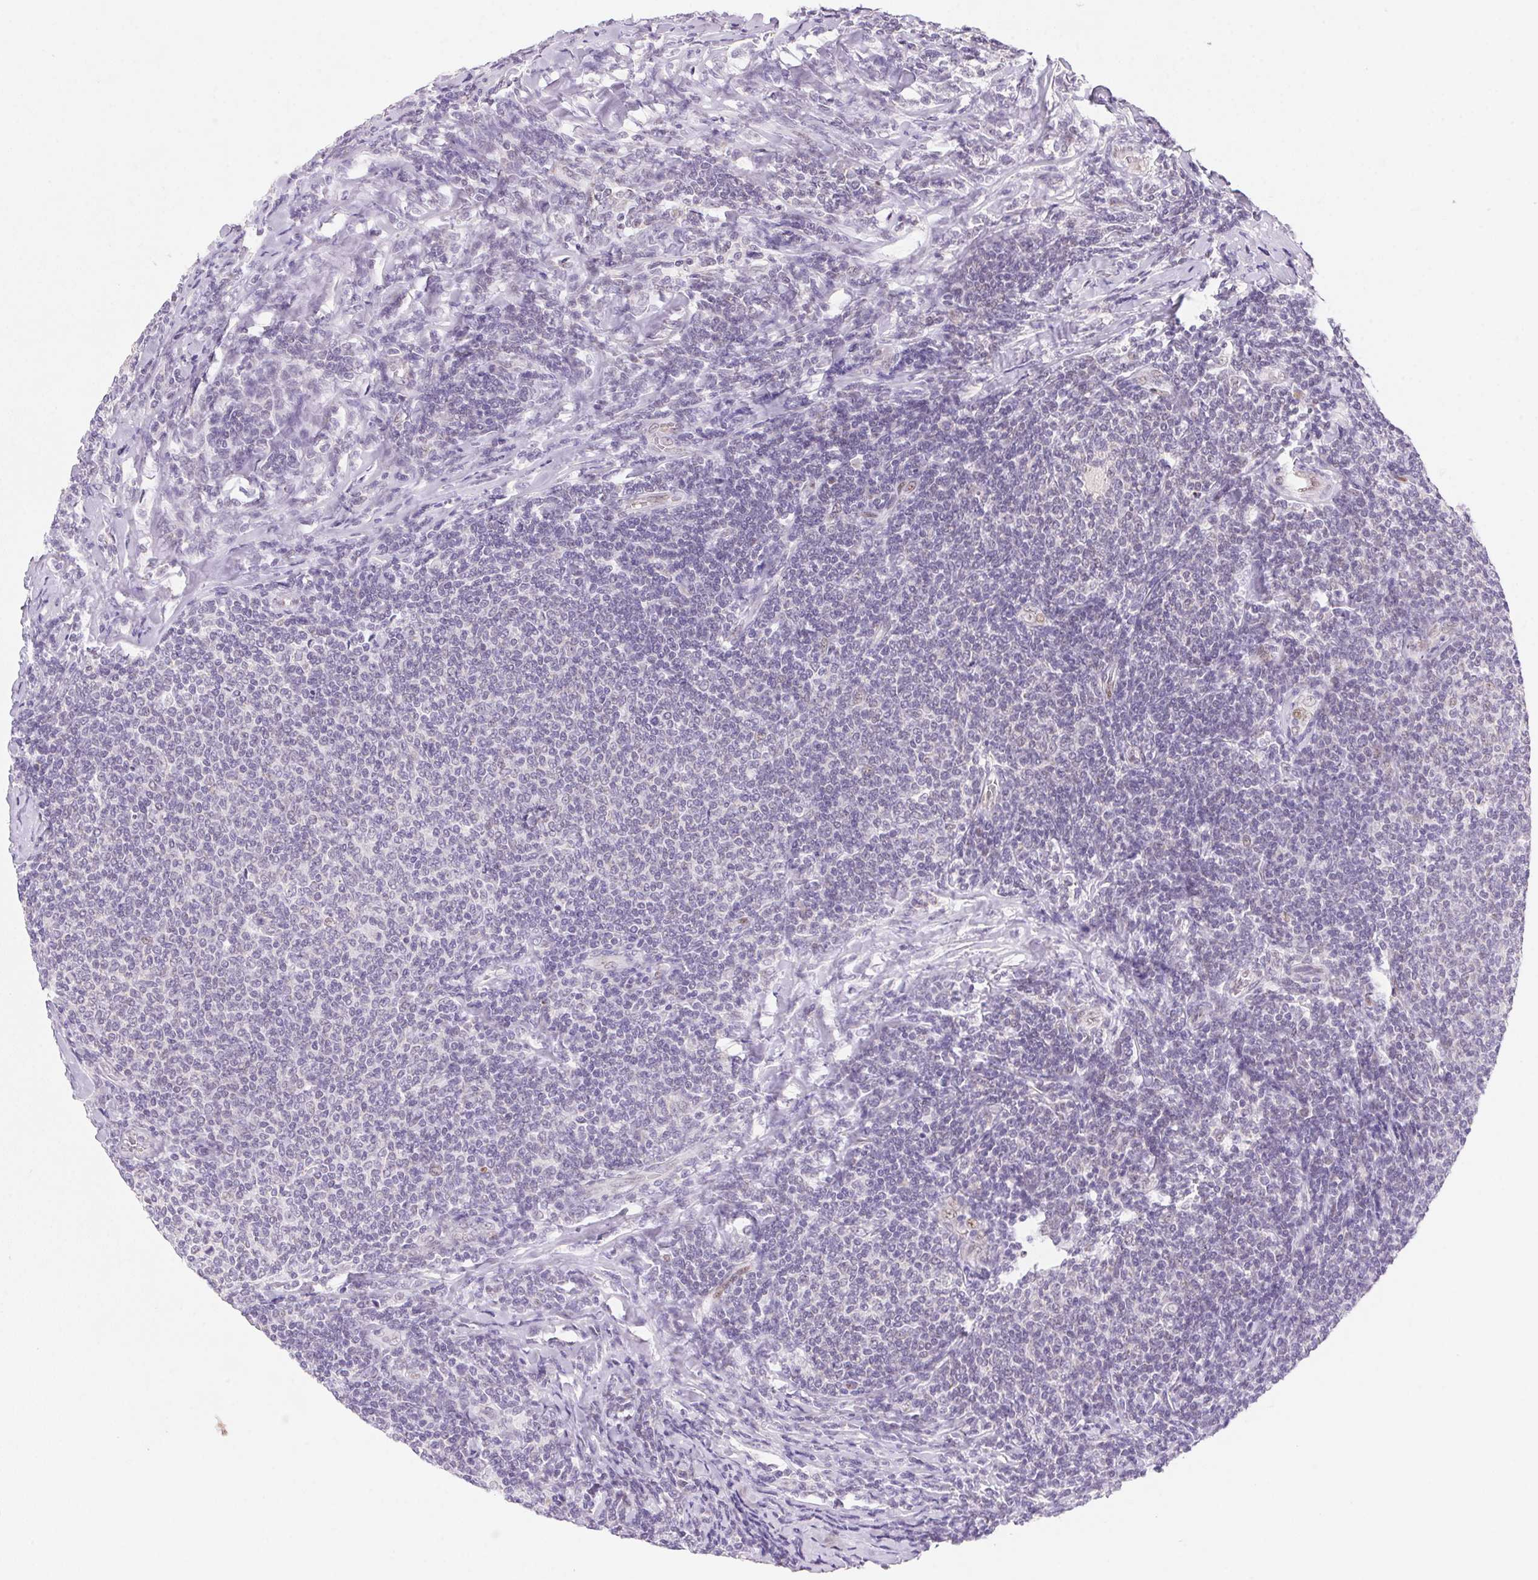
{"staining": {"intensity": "negative", "quantity": "none", "location": "none"}, "tissue": "lymphoma", "cell_type": "Tumor cells", "image_type": "cancer", "snomed": [{"axis": "morphology", "description": "Malignant lymphoma, non-Hodgkin's type, Low grade"}, {"axis": "topography", "description": "Lymph node"}], "caption": "Tumor cells are negative for brown protein staining in lymphoma.", "gene": "DPPA5", "patient": {"sex": "male", "age": 52}}